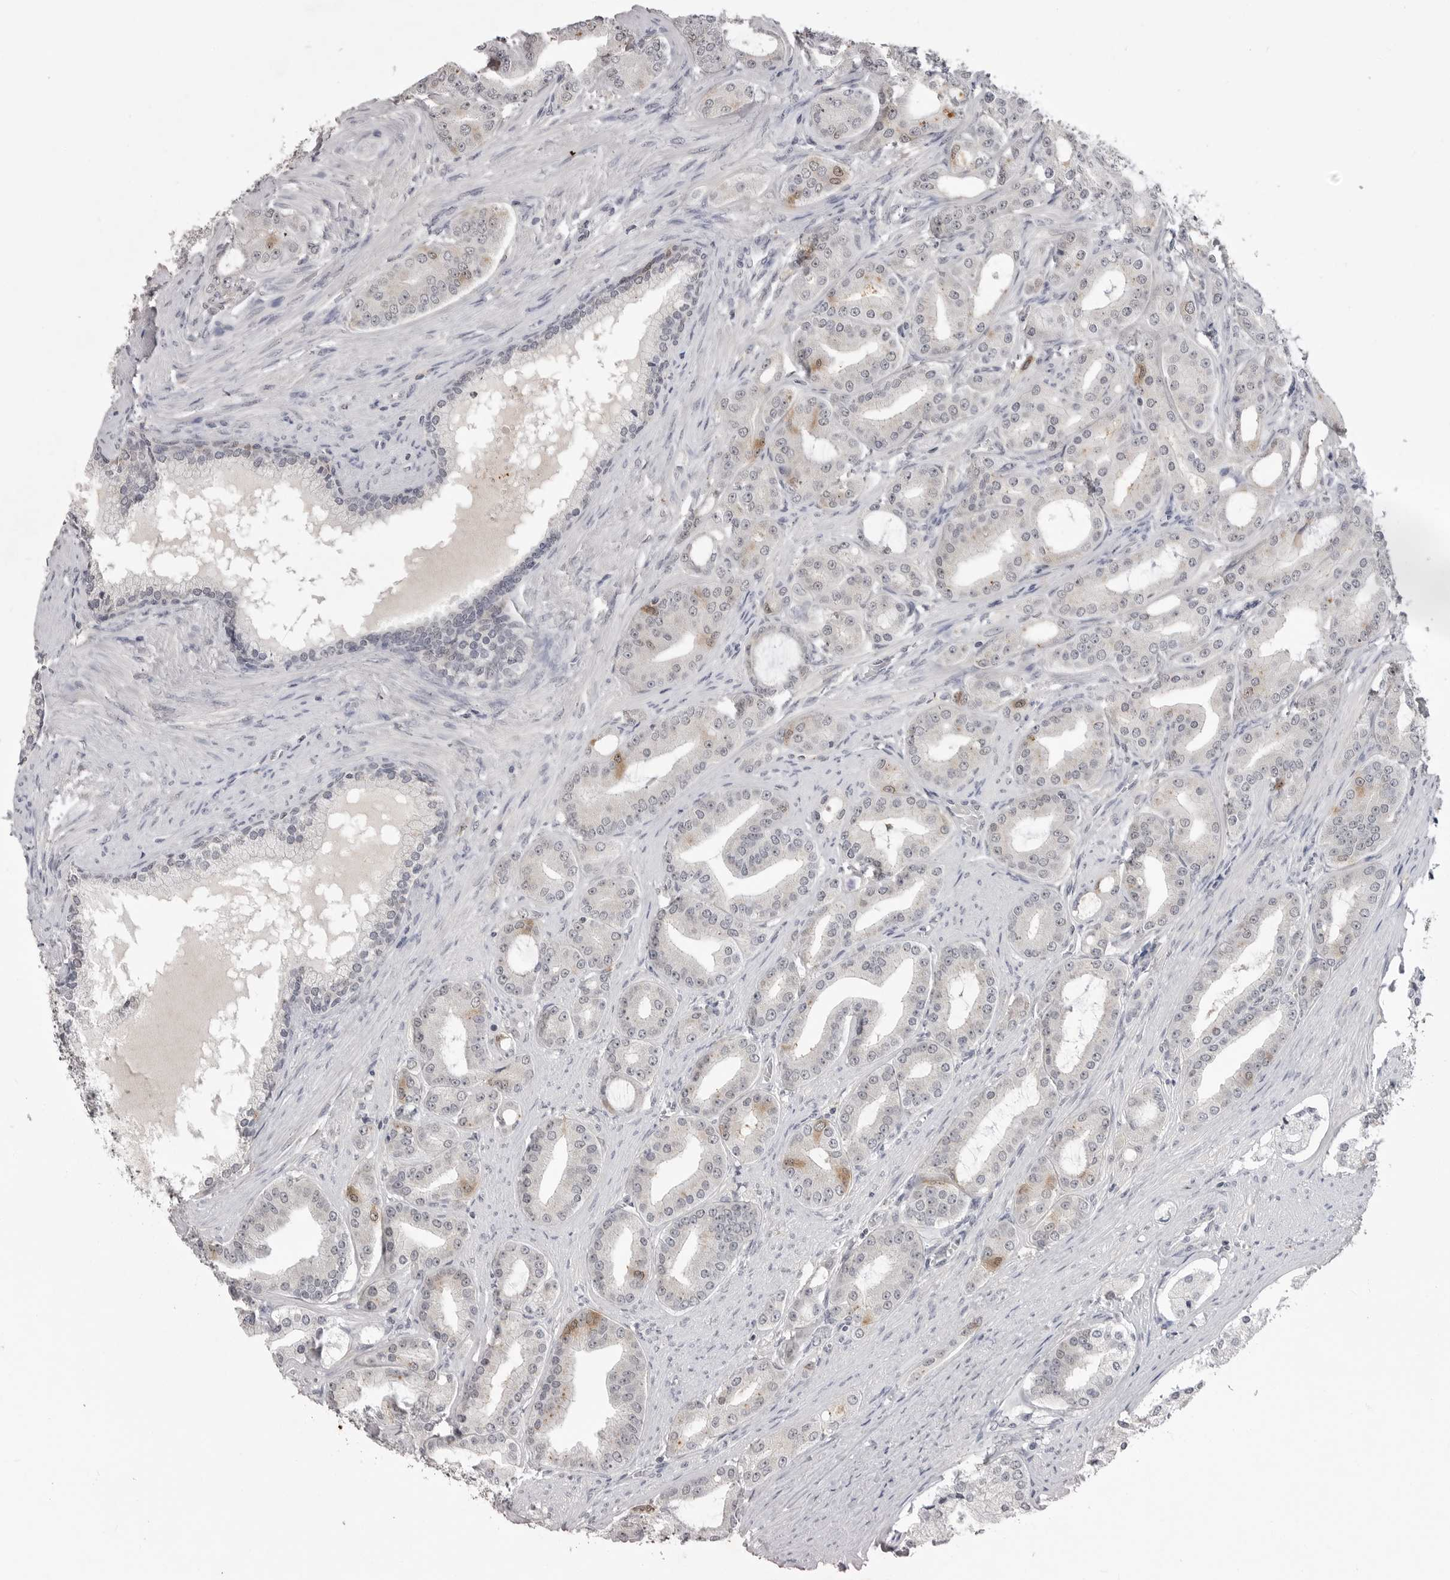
{"staining": {"intensity": "weak", "quantity": "<25%", "location": "cytoplasmic/membranous"}, "tissue": "prostate cancer", "cell_type": "Tumor cells", "image_type": "cancer", "snomed": [{"axis": "morphology", "description": "Adenocarcinoma, High grade"}, {"axis": "topography", "description": "Prostate"}], "caption": "Tumor cells are negative for protein expression in human prostate adenocarcinoma (high-grade).", "gene": "RRM1", "patient": {"sex": "male", "age": 60}}